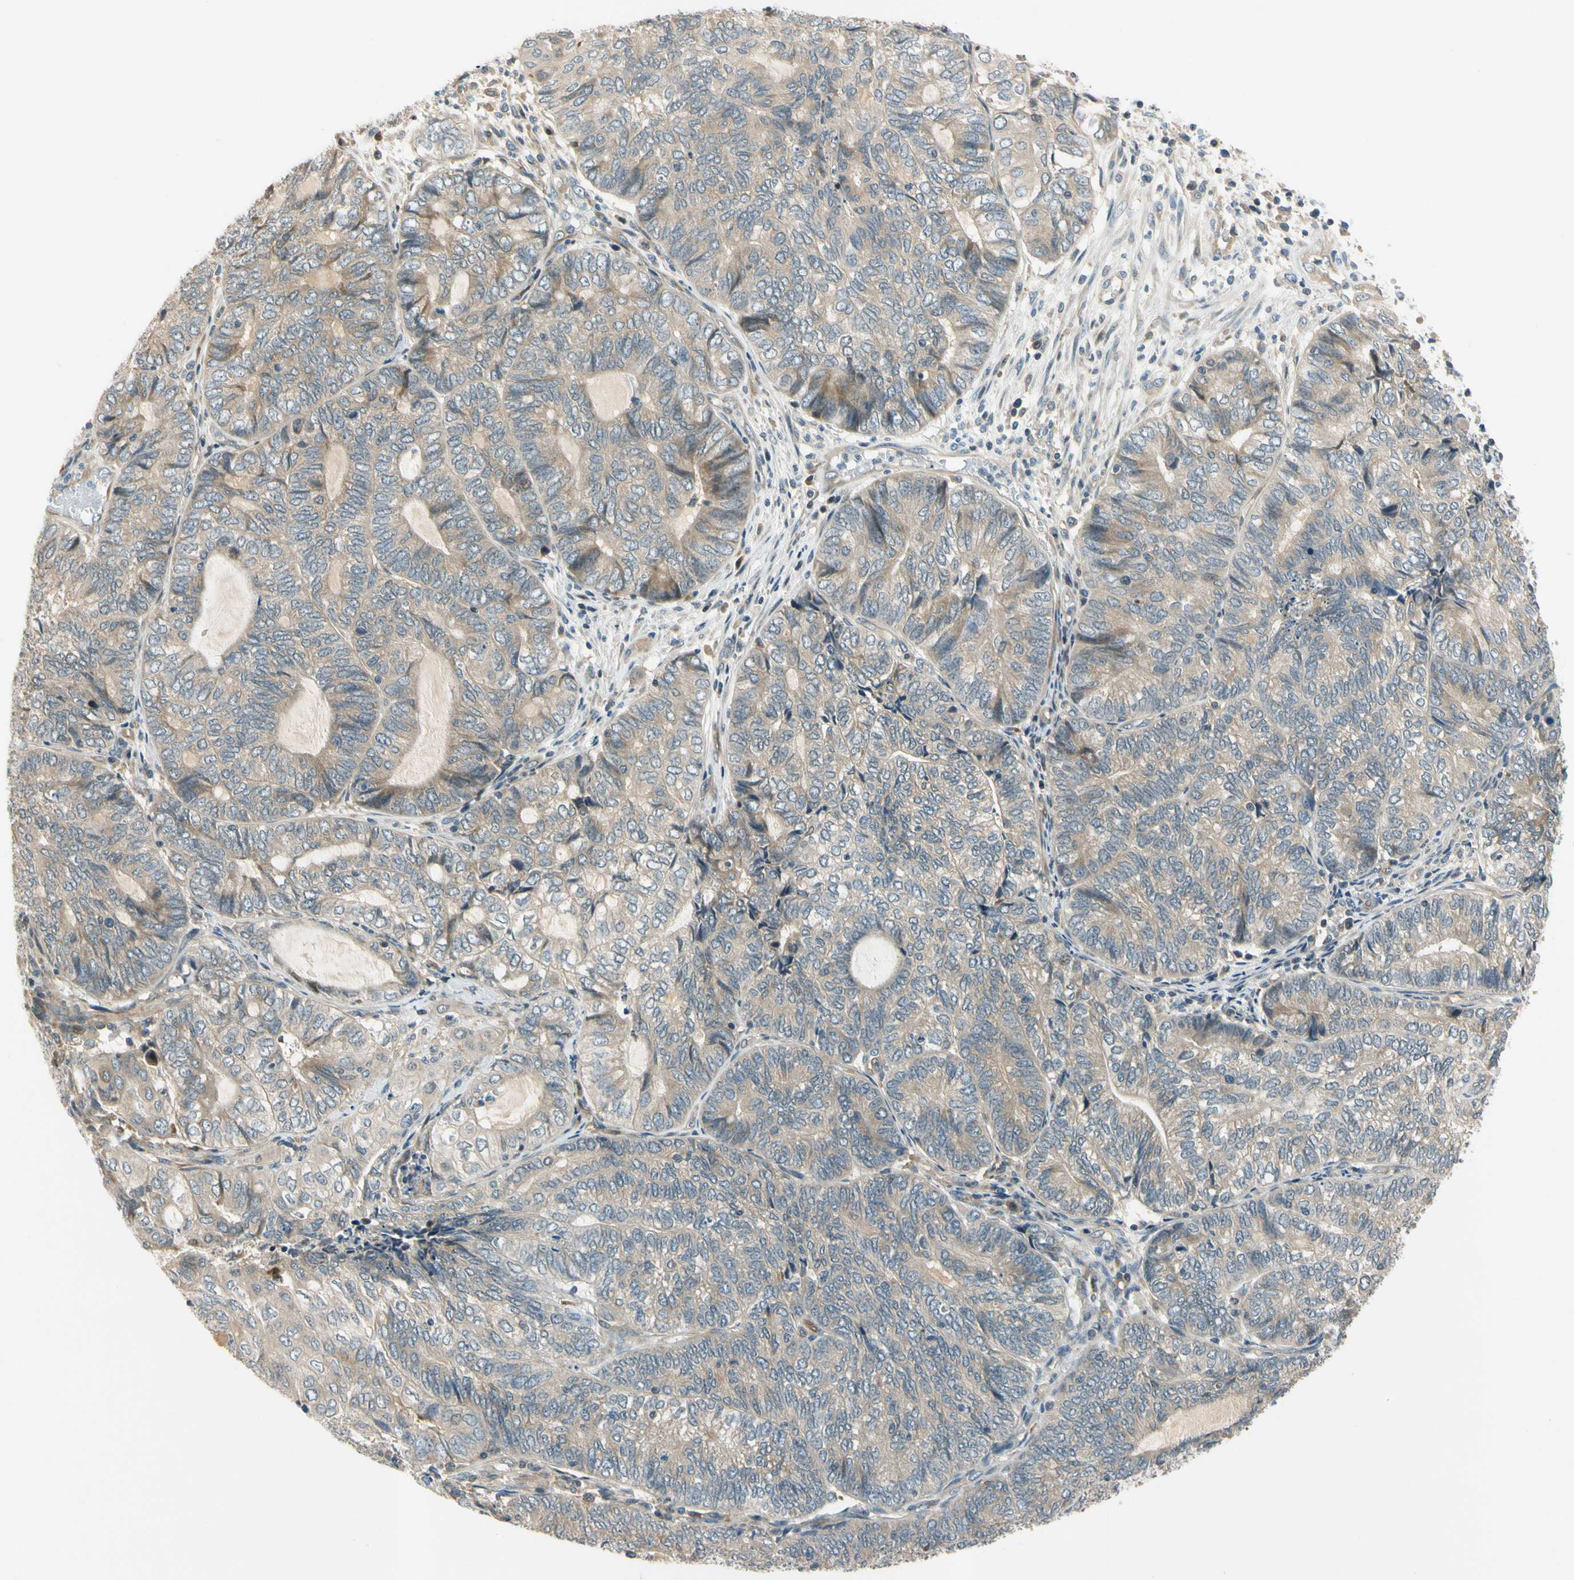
{"staining": {"intensity": "weak", "quantity": "25%-75%", "location": "cytoplasmic/membranous"}, "tissue": "endometrial cancer", "cell_type": "Tumor cells", "image_type": "cancer", "snomed": [{"axis": "morphology", "description": "Adenocarcinoma, NOS"}, {"axis": "topography", "description": "Uterus"}, {"axis": "topography", "description": "Endometrium"}], "caption": "A micrograph of endometrial adenocarcinoma stained for a protein reveals weak cytoplasmic/membranous brown staining in tumor cells.", "gene": "GATD1", "patient": {"sex": "female", "age": 70}}